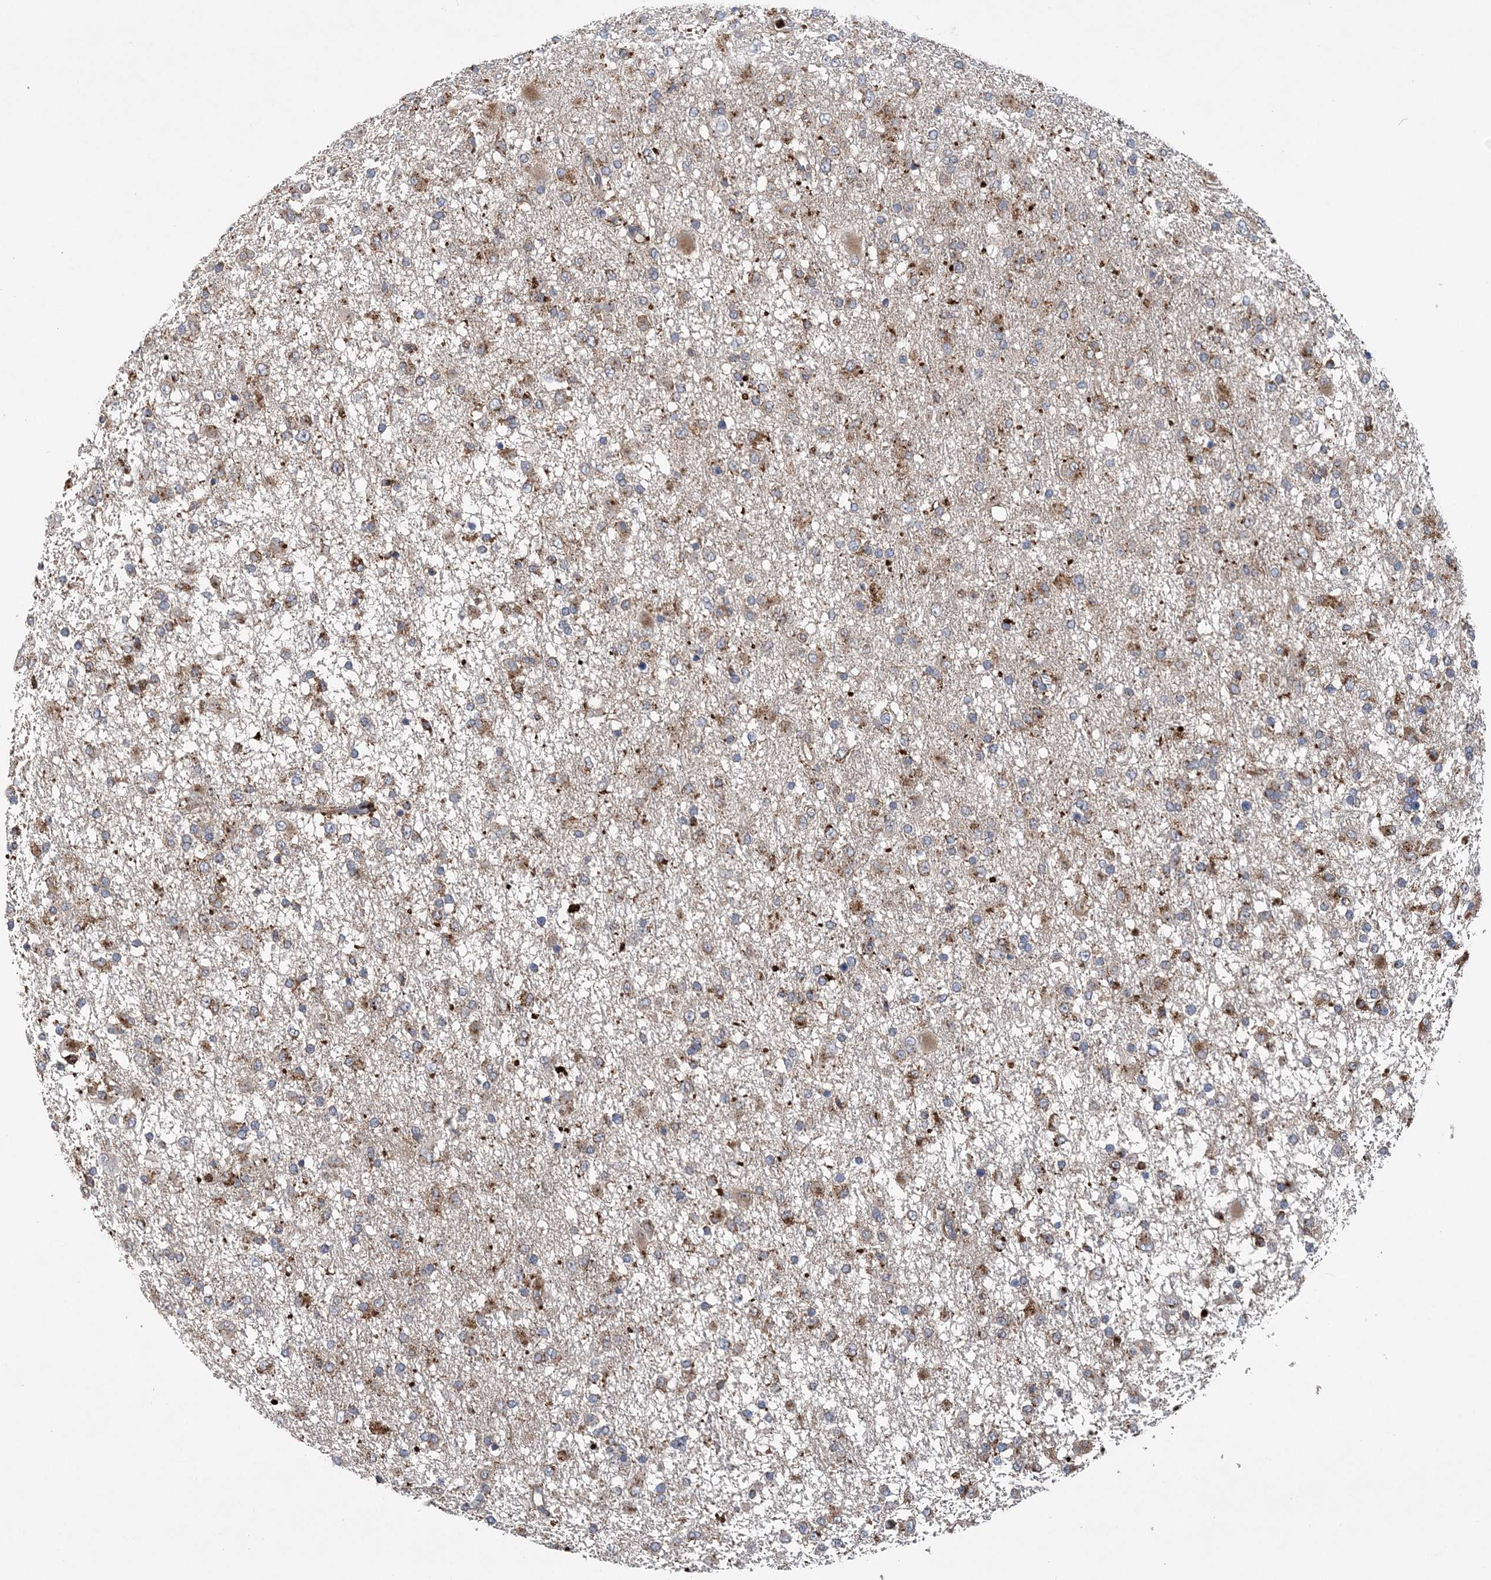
{"staining": {"intensity": "moderate", "quantity": "<25%", "location": "cytoplasmic/membranous"}, "tissue": "glioma", "cell_type": "Tumor cells", "image_type": "cancer", "snomed": [{"axis": "morphology", "description": "Glioma, malignant, Low grade"}, {"axis": "topography", "description": "Brain"}], "caption": "Human low-grade glioma (malignant) stained for a protein (brown) exhibits moderate cytoplasmic/membranous positive positivity in about <25% of tumor cells.", "gene": "PTTG1IP", "patient": {"sex": "male", "age": 65}}